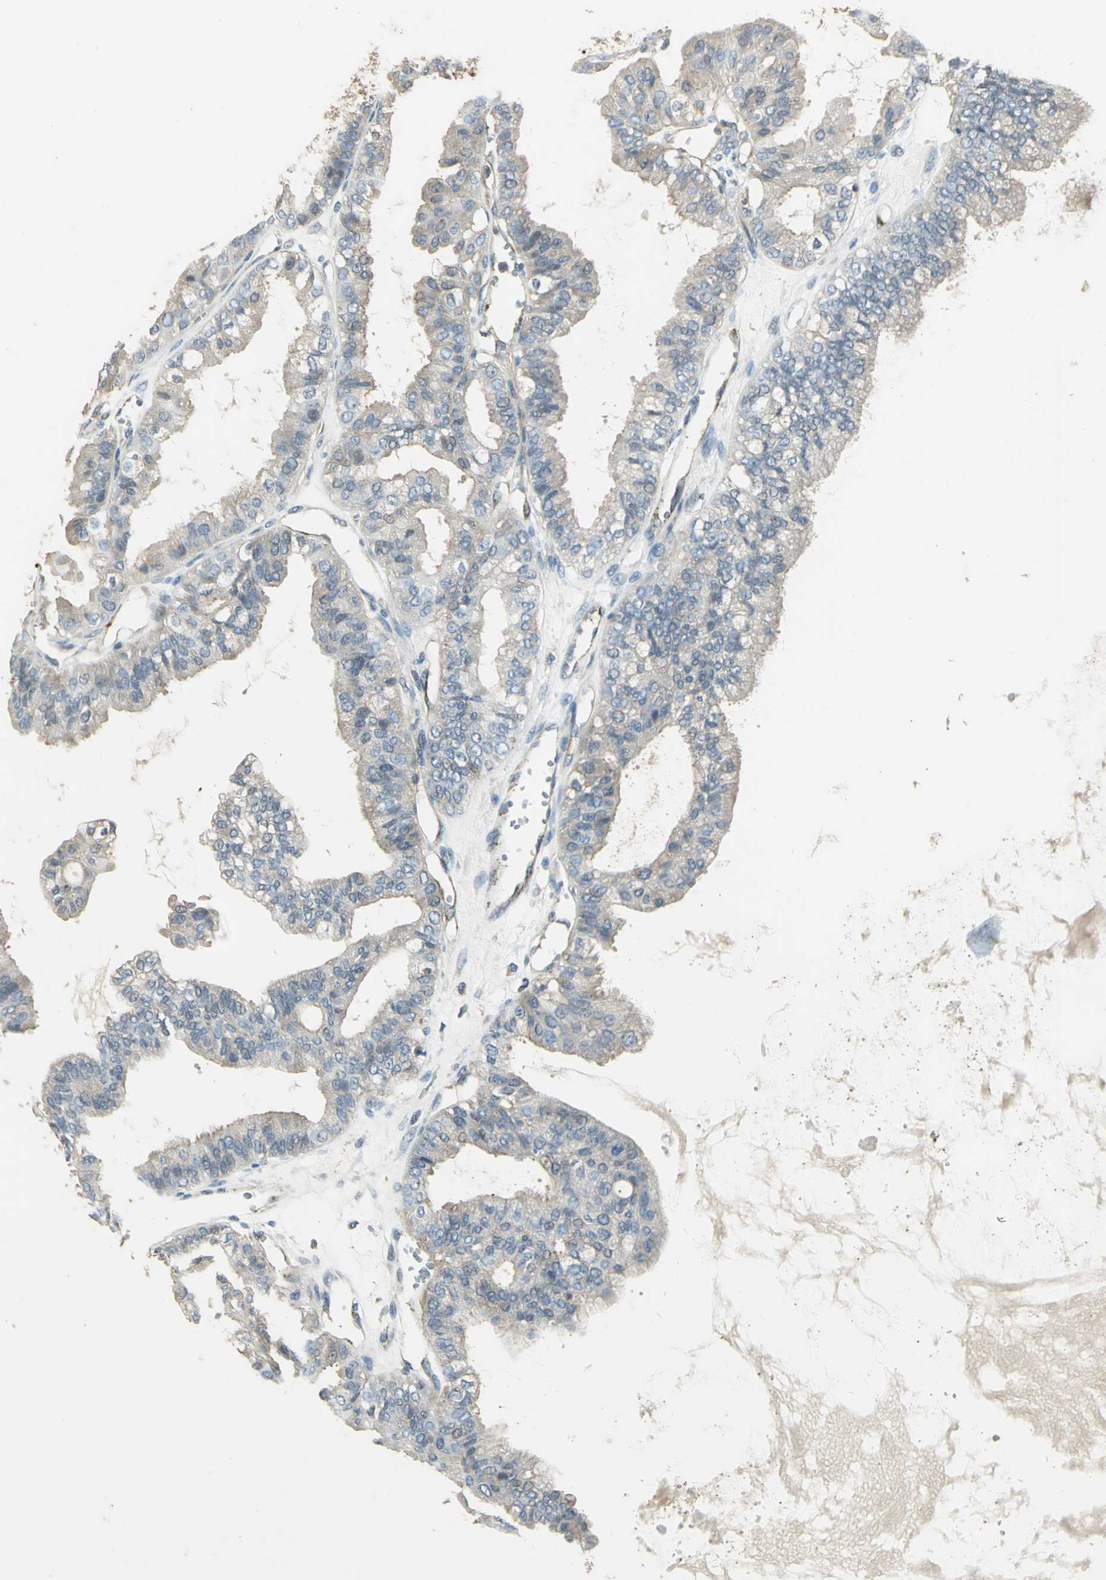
{"staining": {"intensity": "weak", "quantity": "25%-75%", "location": "cytoplasmic/membranous"}, "tissue": "ovarian cancer", "cell_type": "Tumor cells", "image_type": "cancer", "snomed": [{"axis": "morphology", "description": "Carcinoma, NOS"}, {"axis": "morphology", "description": "Carcinoma, endometroid"}, {"axis": "topography", "description": "Ovary"}], "caption": "Human ovarian cancer stained with a brown dye shows weak cytoplasmic/membranous positive expression in approximately 25%-75% of tumor cells.", "gene": "RAPGEF1", "patient": {"sex": "female", "age": 50}}